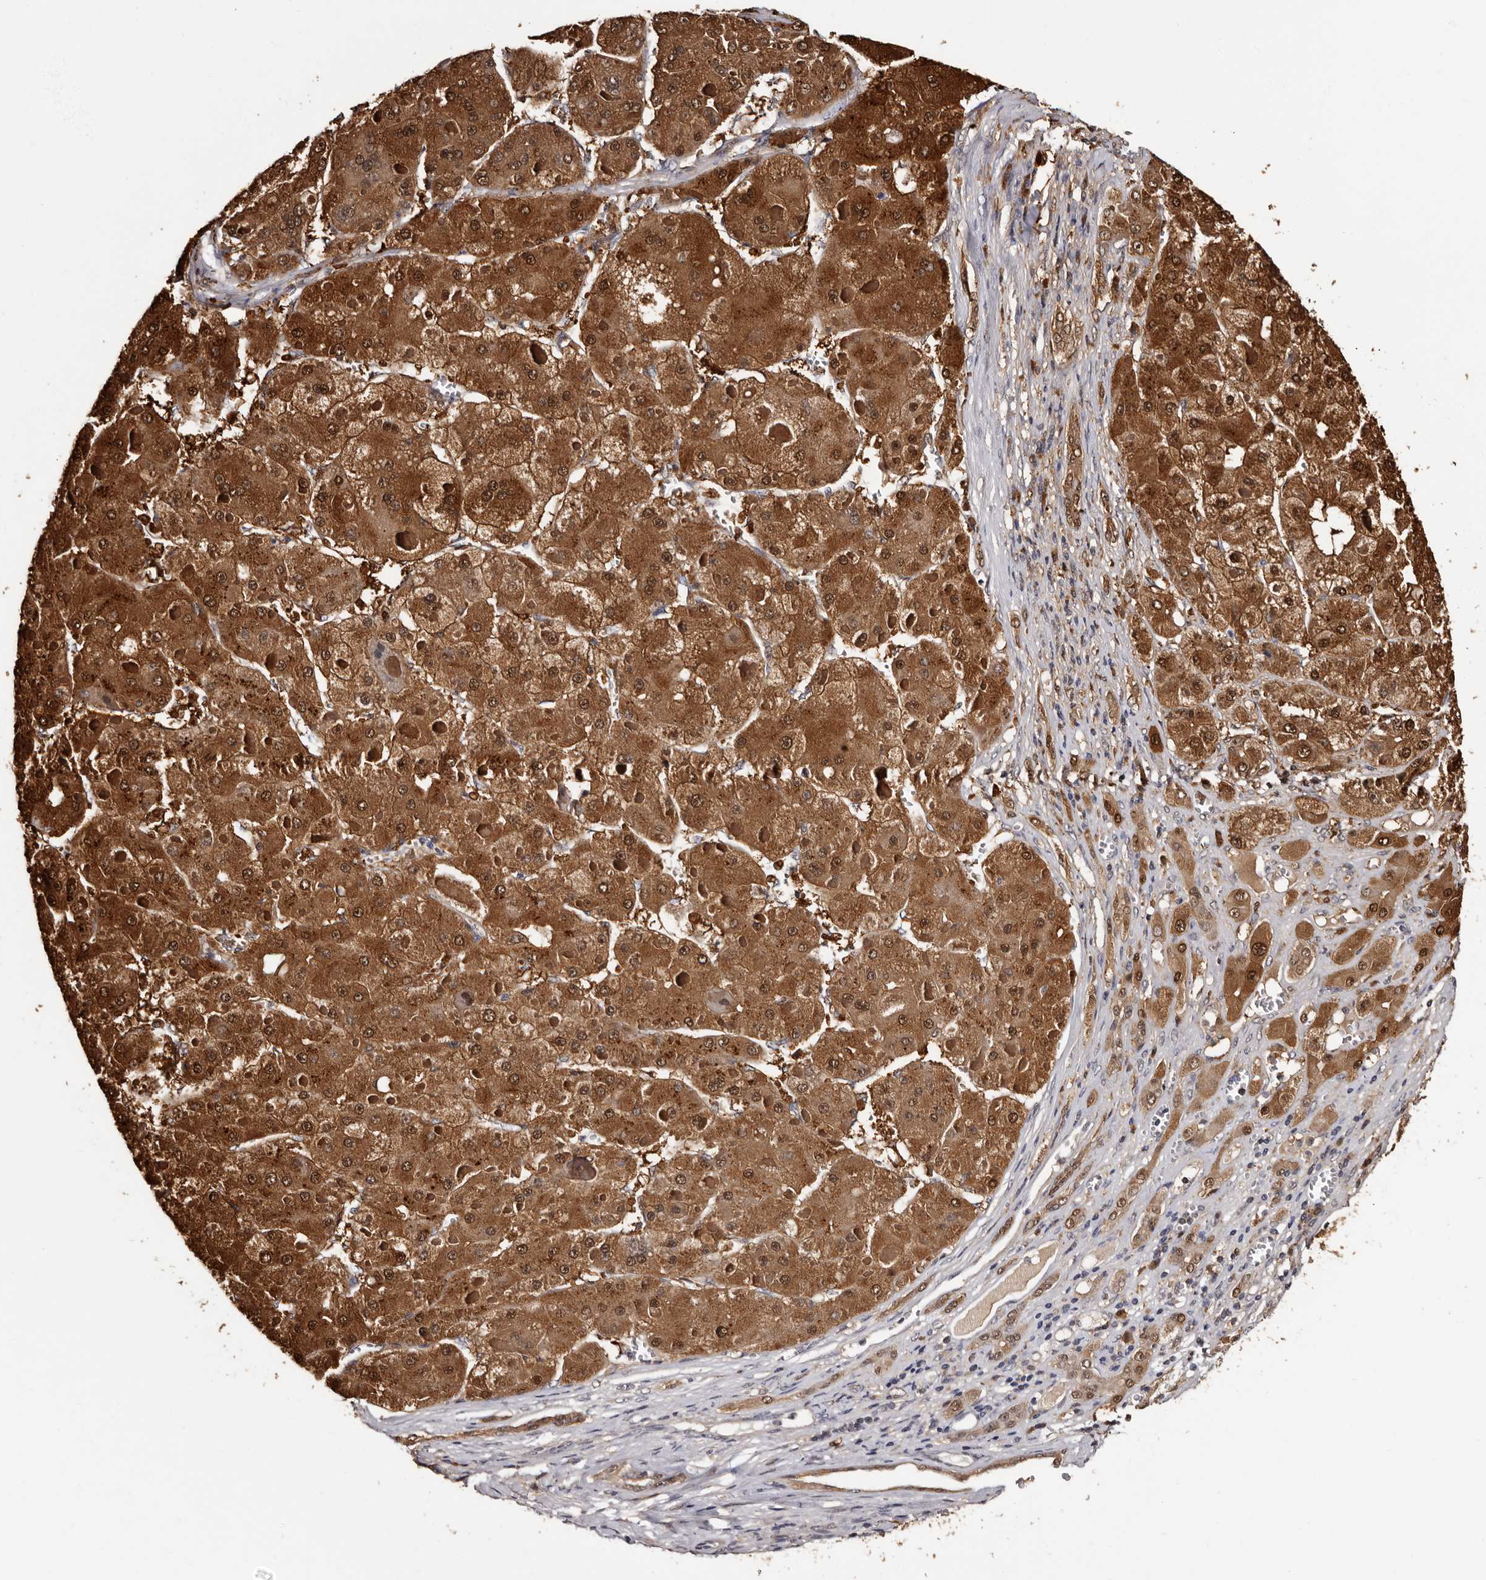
{"staining": {"intensity": "strong", "quantity": ">75%", "location": "cytoplasmic/membranous,nuclear"}, "tissue": "liver cancer", "cell_type": "Tumor cells", "image_type": "cancer", "snomed": [{"axis": "morphology", "description": "Carcinoma, Hepatocellular, NOS"}, {"axis": "topography", "description": "Liver"}], "caption": "Hepatocellular carcinoma (liver) was stained to show a protein in brown. There is high levels of strong cytoplasmic/membranous and nuclear staining in about >75% of tumor cells.", "gene": "DNPH1", "patient": {"sex": "female", "age": 73}}